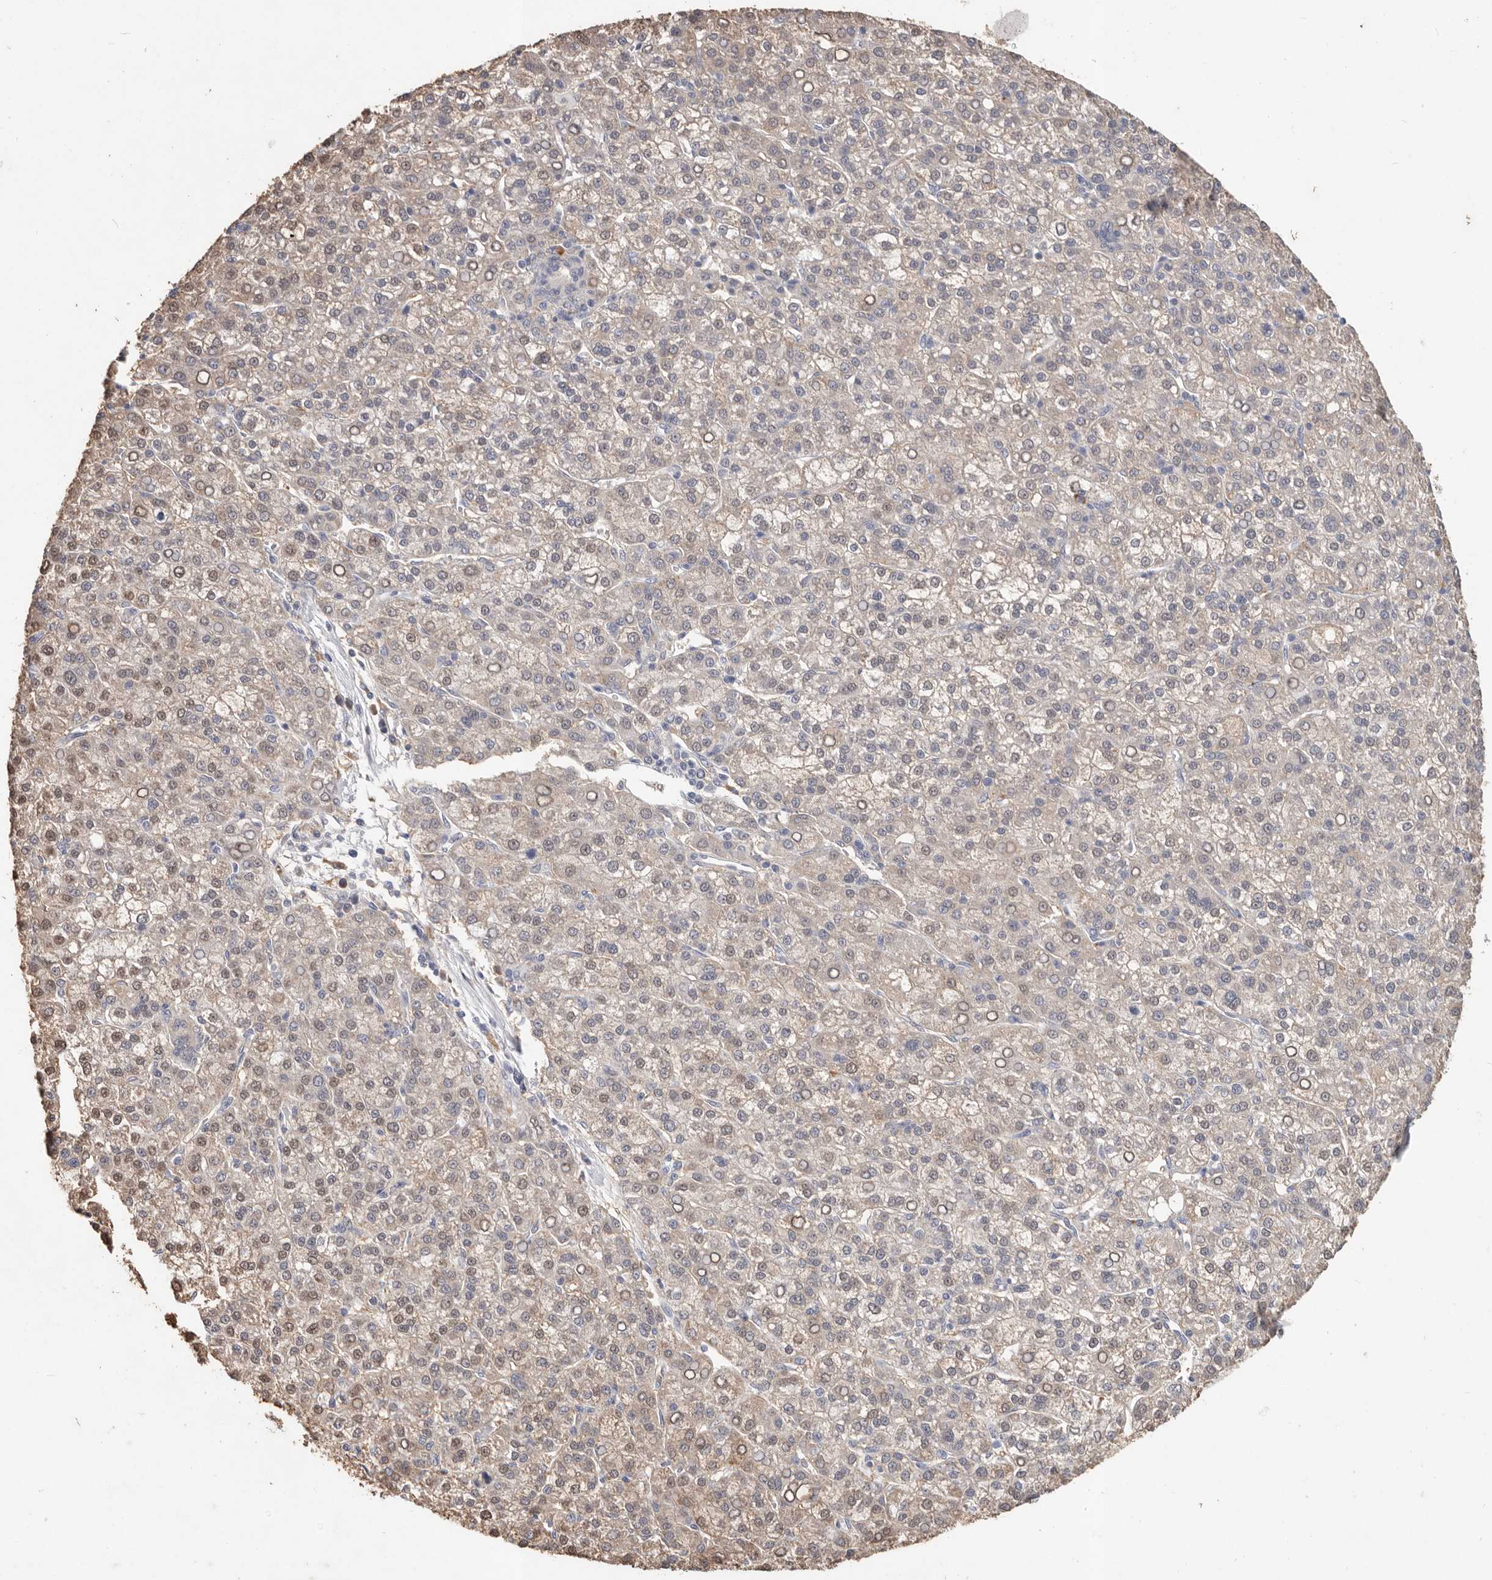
{"staining": {"intensity": "weak", "quantity": "25%-75%", "location": "nuclear"}, "tissue": "liver cancer", "cell_type": "Tumor cells", "image_type": "cancer", "snomed": [{"axis": "morphology", "description": "Carcinoma, Hepatocellular, NOS"}, {"axis": "topography", "description": "Liver"}], "caption": "Immunohistochemistry (IHC) staining of liver cancer, which exhibits low levels of weak nuclear expression in approximately 25%-75% of tumor cells indicating weak nuclear protein staining. The staining was performed using DAB (brown) for protein detection and nuclei were counterstained in hematoxylin (blue).", "gene": "WDR77", "patient": {"sex": "female", "age": 58}}